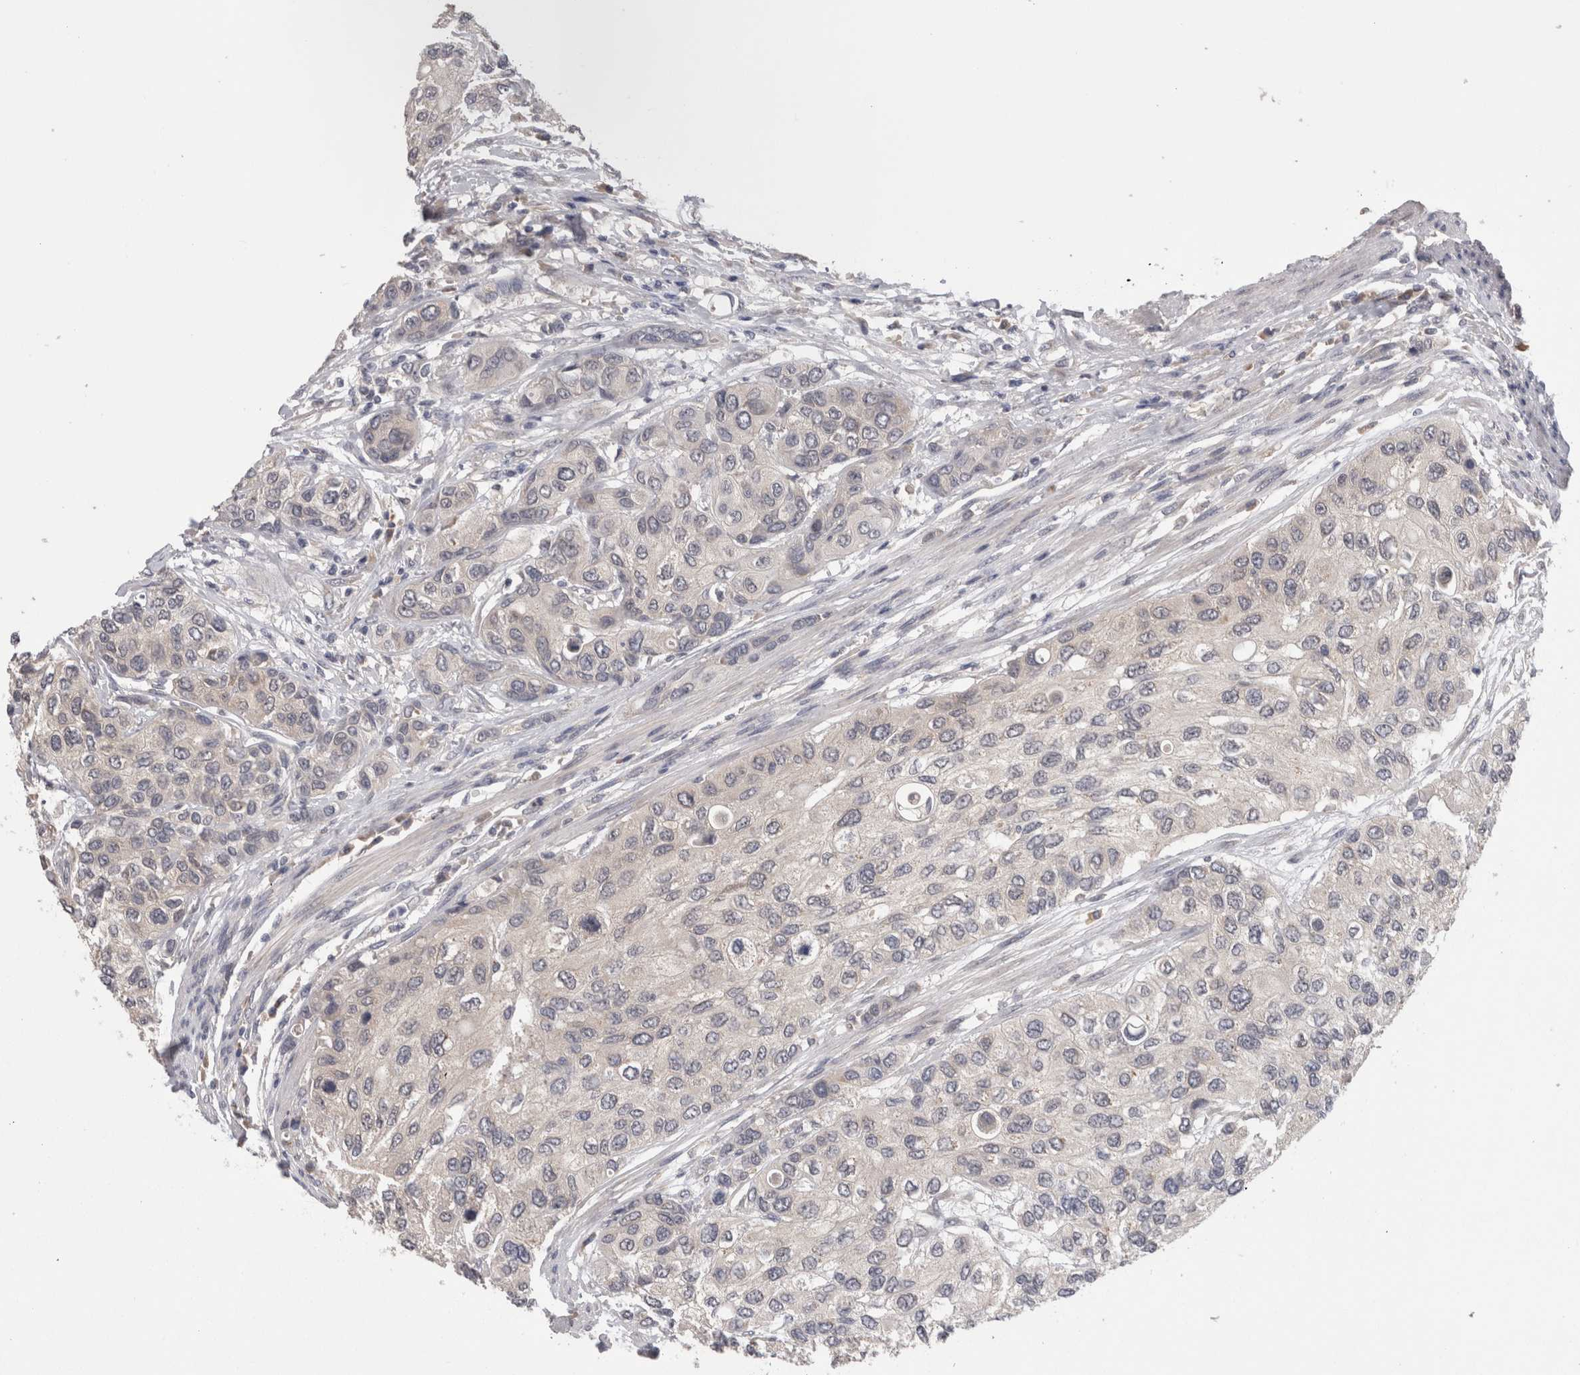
{"staining": {"intensity": "negative", "quantity": "none", "location": "none"}, "tissue": "urothelial cancer", "cell_type": "Tumor cells", "image_type": "cancer", "snomed": [{"axis": "morphology", "description": "Urothelial carcinoma, High grade"}, {"axis": "topography", "description": "Urinary bladder"}], "caption": "High magnification brightfield microscopy of high-grade urothelial carcinoma stained with DAB (brown) and counterstained with hematoxylin (blue): tumor cells show no significant expression.", "gene": "DCTN6", "patient": {"sex": "female", "age": 56}}